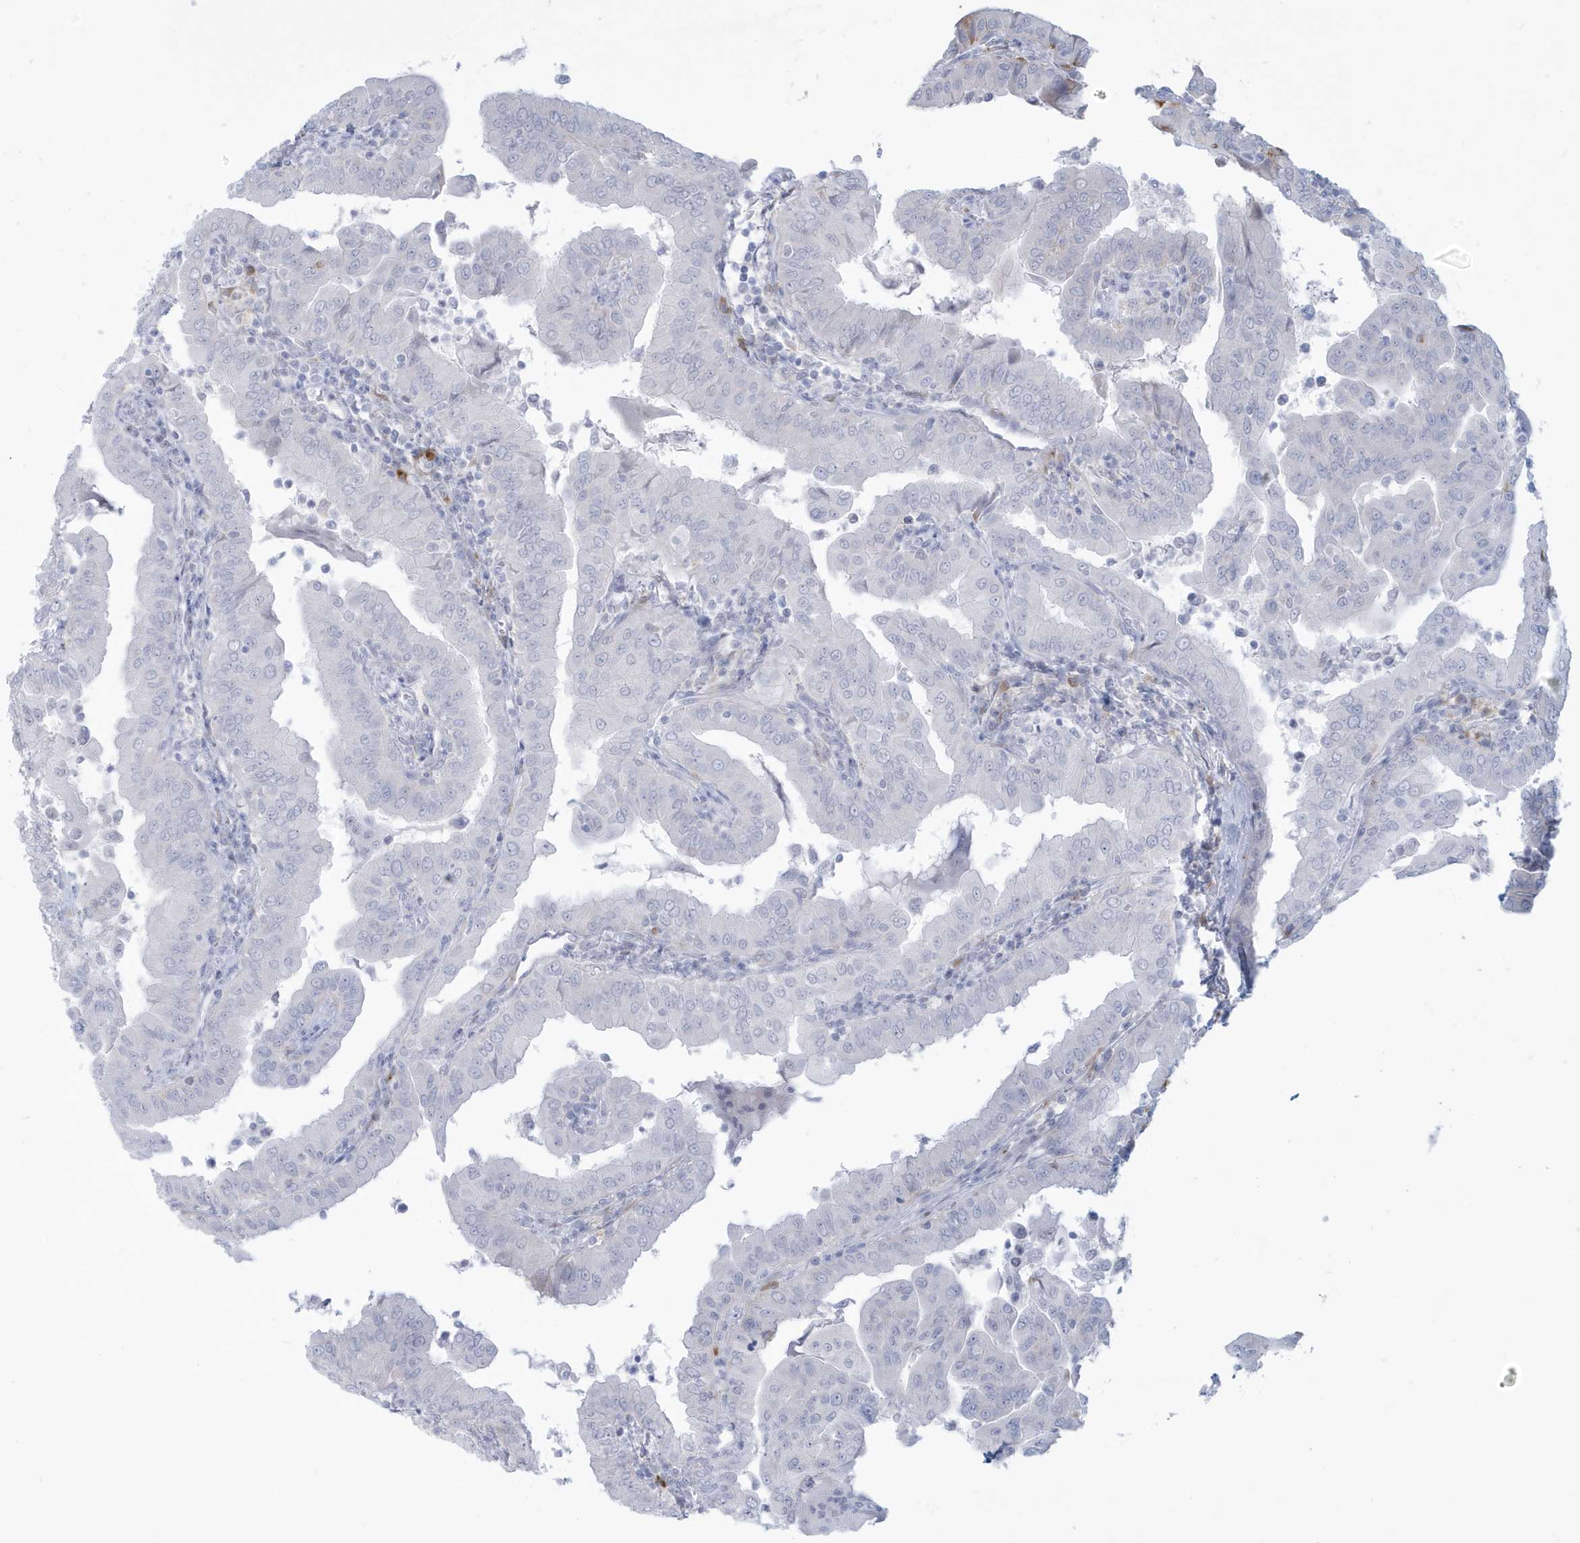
{"staining": {"intensity": "negative", "quantity": "none", "location": "none"}, "tissue": "thyroid cancer", "cell_type": "Tumor cells", "image_type": "cancer", "snomed": [{"axis": "morphology", "description": "Papillary adenocarcinoma, NOS"}, {"axis": "topography", "description": "Thyroid gland"}], "caption": "Tumor cells are negative for protein expression in human papillary adenocarcinoma (thyroid). (Brightfield microscopy of DAB (3,3'-diaminobenzidine) immunohistochemistry at high magnification).", "gene": "HERC6", "patient": {"sex": "male", "age": 33}}